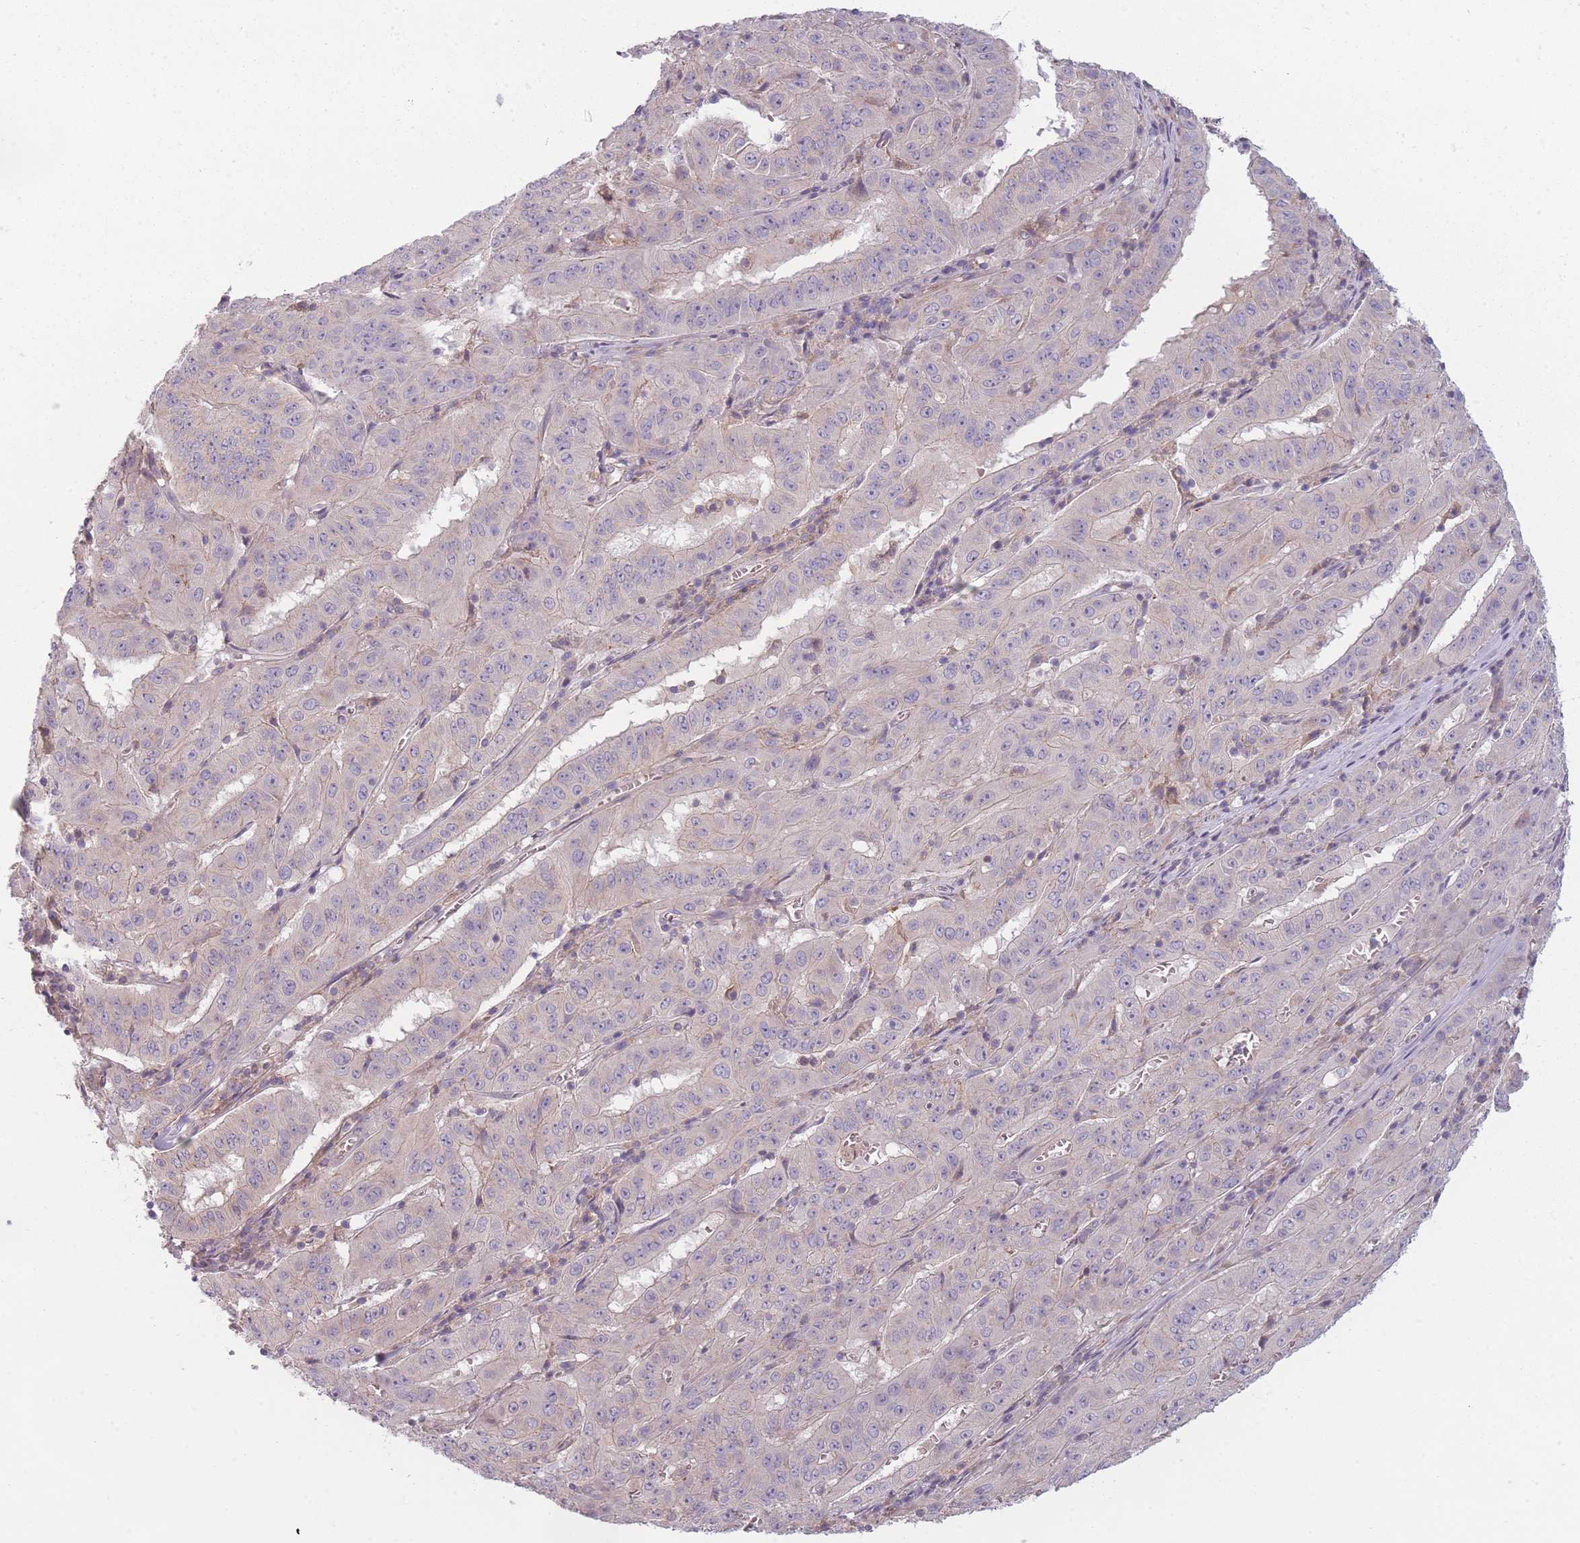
{"staining": {"intensity": "negative", "quantity": "none", "location": "none"}, "tissue": "pancreatic cancer", "cell_type": "Tumor cells", "image_type": "cancer", "snomed": [{"axis": "morphology", "description": "Adenocarcinoma, NOS"}, {"axis": "topography", "description": "Pancreas"}], "caption": "Pancreatic adenocarcinoma stained for a protein using immunohistochemistry (IHC) shows no positivity tumor cells.", "gene": "NT5DC2", "patient": {"sex": "male", "age": 63}}